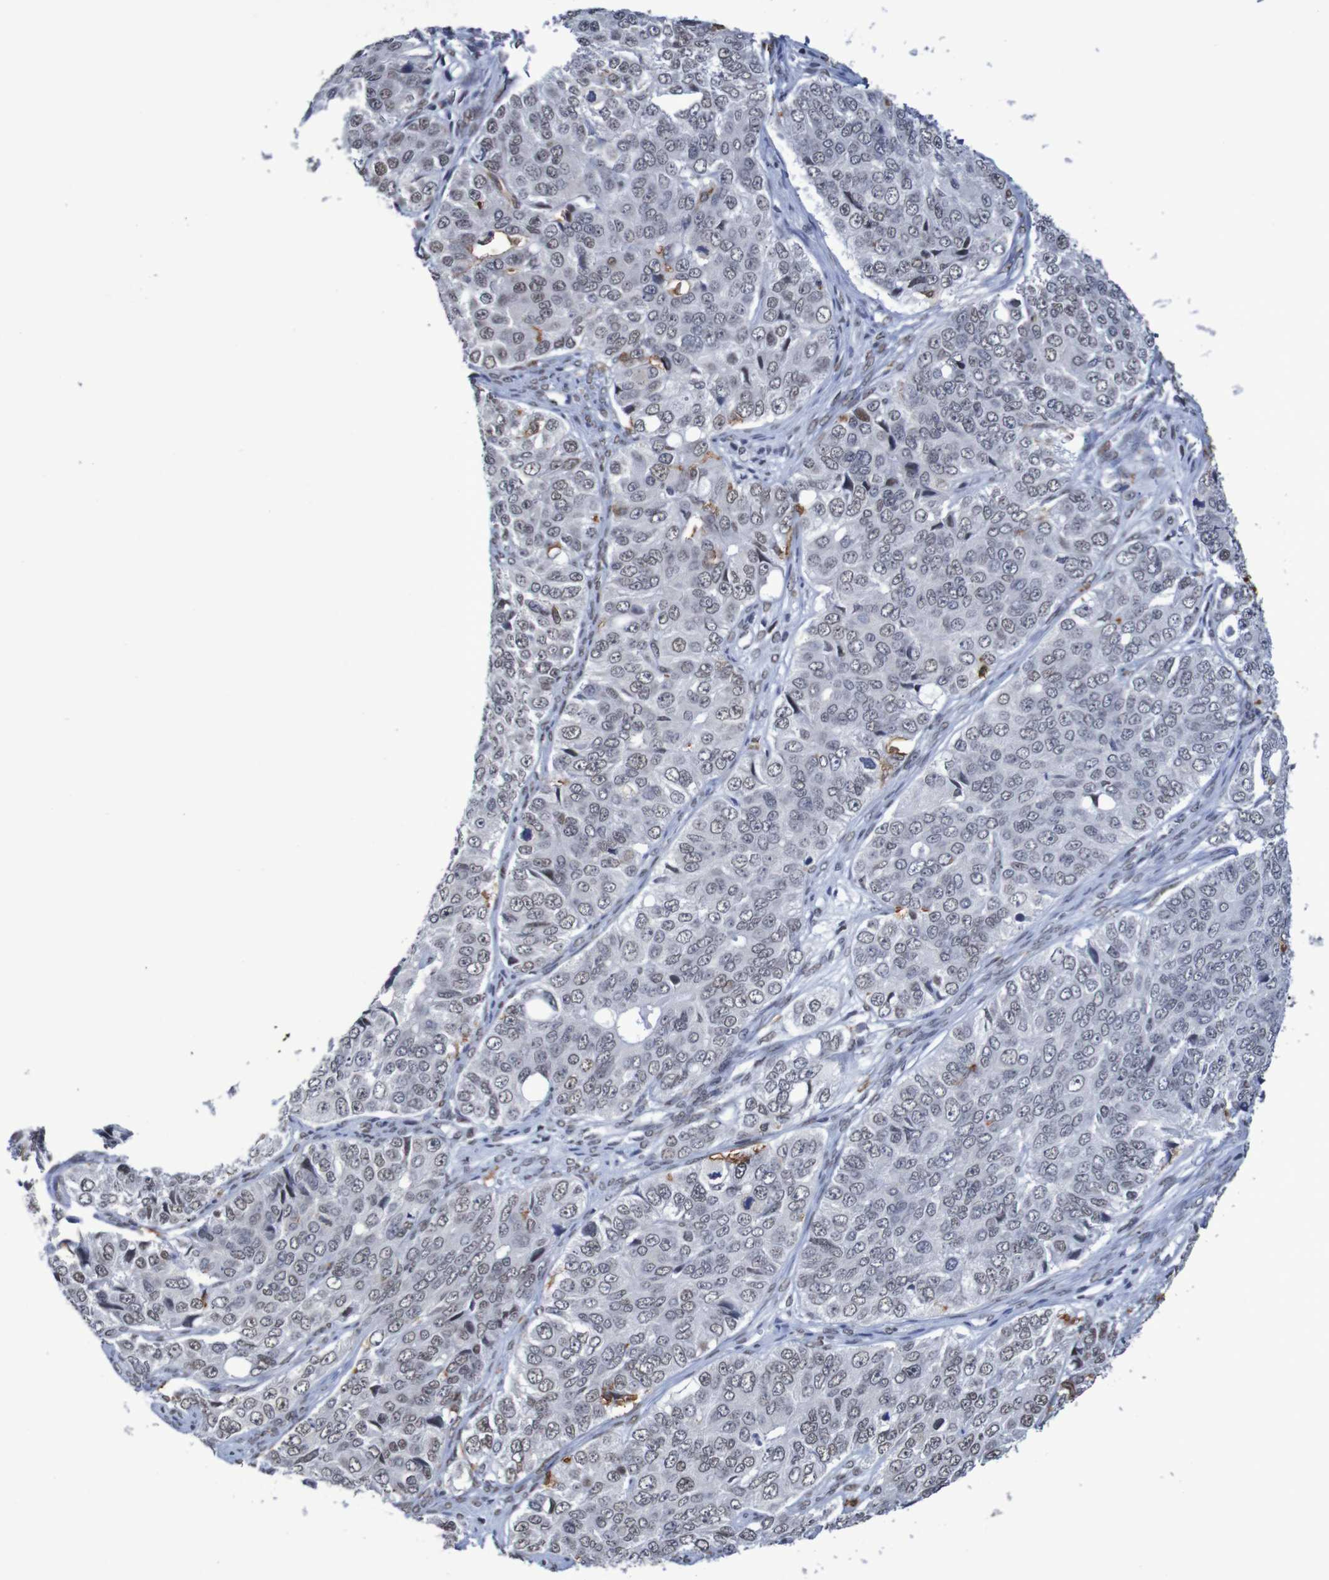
{"staining": {"intensity": "weak", "quantity": ">75%", "location": "nuclear"}, "tissue": "ovarian cancer", "cell_type": "Tumor cells", "image_type": "cancer", "snomed": [{"axis": "morphology", "description": "Carcinoma, endometroid"}, {"axis": "topography", "description": "Ovary"}], "caption": "Protein staining of ovarian endometroid carcinoma tissue displays weak nuclear staining in approximately >75% of tumor cells.", "gene": "MRTFB", "patient": {"sex": "female", "age": 51}}